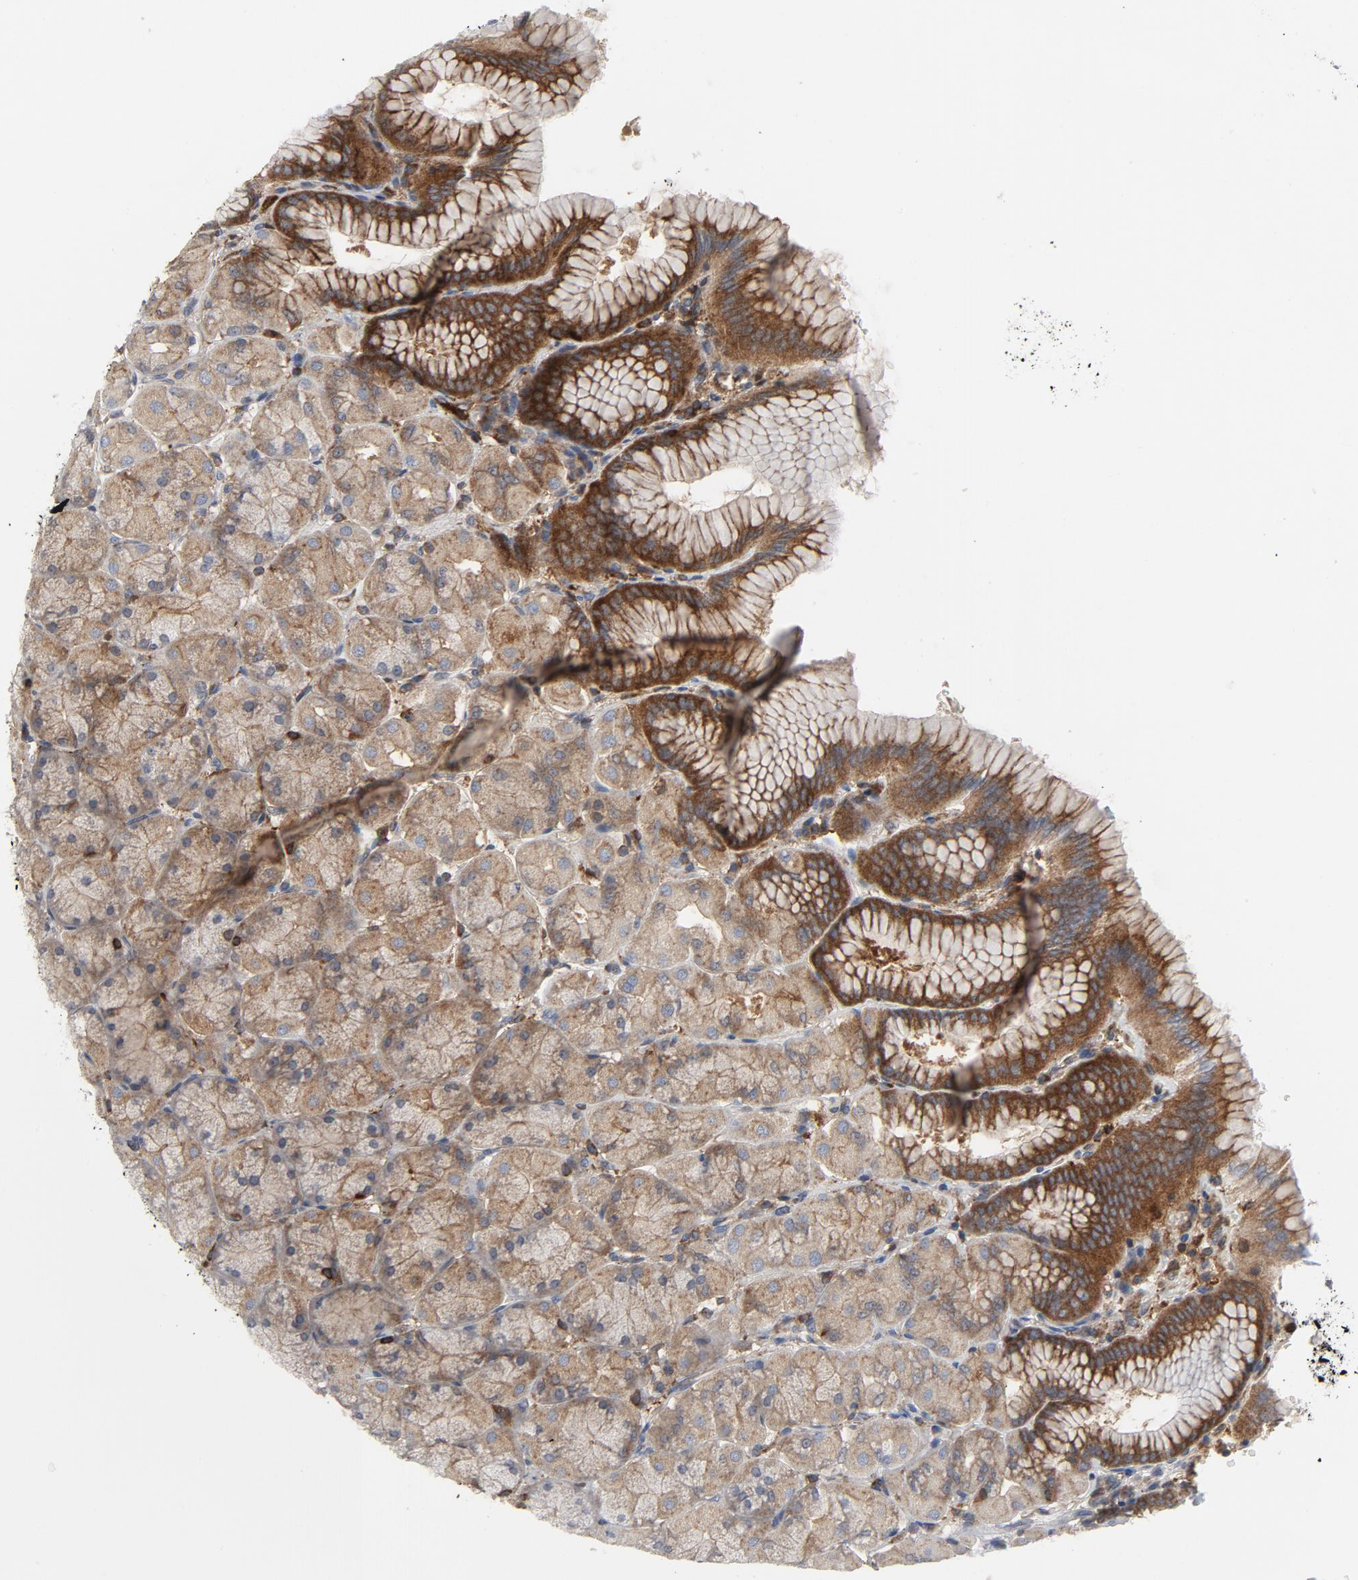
{"staining": {"intensity": "strong", "quantity": ">75%", "location": "cytoplasmic/membranous"}, "tissue": "stomach", "cell_type": "Glandular cells", "image_type": "normal", "snomed": [{"axis": "morphology", "description": "Normal tissue, NOS"}, {"axis": "topography", "description": "Stomach, upper"}], "caption": "A micrograph of stomach stained for a protein shows strong cytoplasmic/membranous brown staining in glandular cells.", "gene": "YES1", "patient": {"sex": "female", "age": 56}}